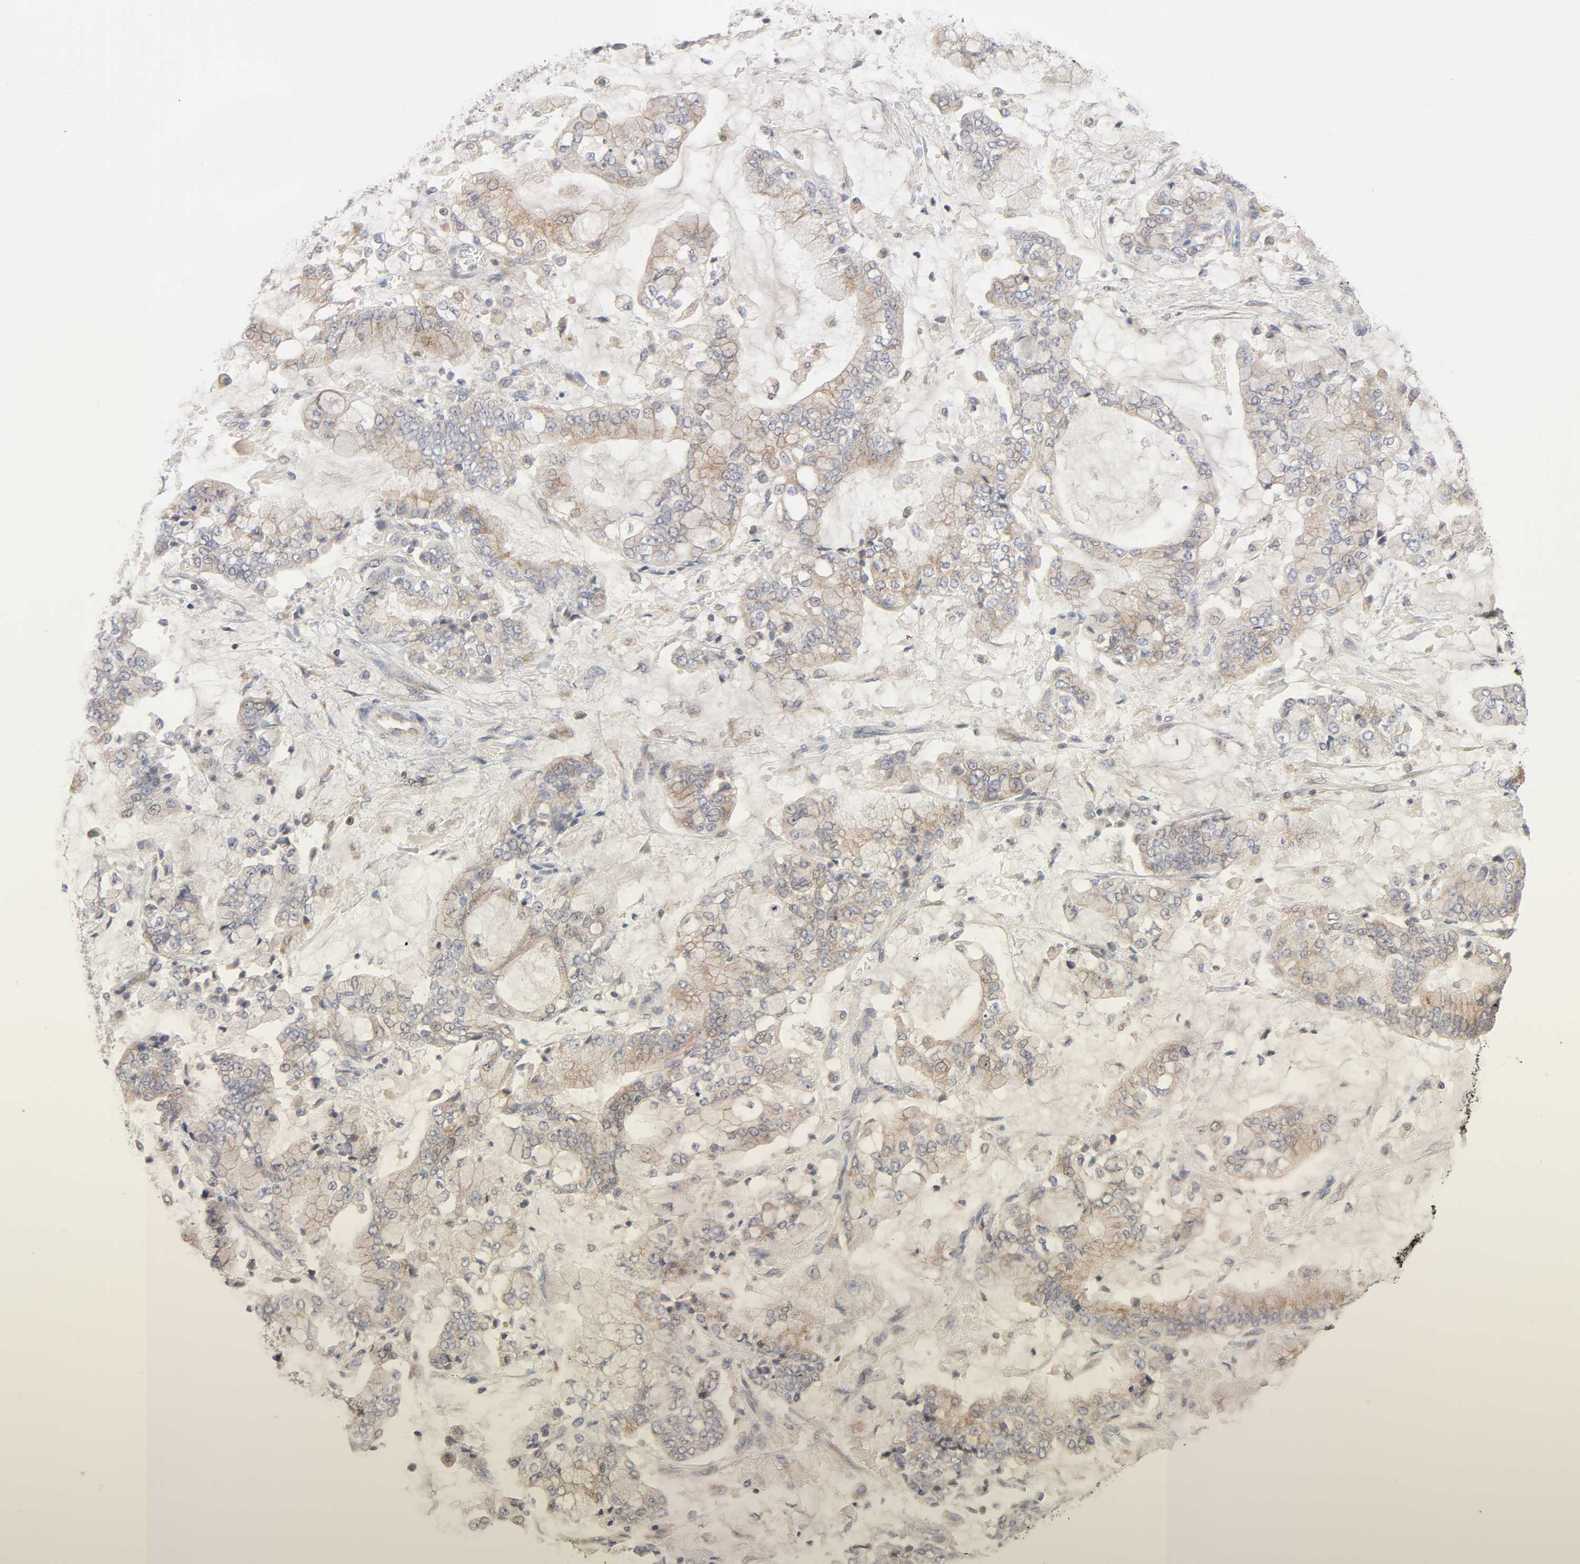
{"staining": {"intensity": "weak", "quantity": "25%-75%", "location": "cytoplasmic/membranous"}, "tissue": "stomach cancer", "cell_type": "Tumor cells", "image_type": "cancer", "snomed": [{"axis": "morphology", "description": "Normal tissue, NOS"}, {"axis": "morphology", "description": "Adenocarcinoma, NOS"}, {"axis": "topography", "description": "Stomach, upper"}, {"axis": "topography", "description": "Stomach"}], "caption": "Tumor cells demonstrate low levels of weak cytoplasmic/membranous positivity in about 25%-75% of cells in stomach cancer. Immunohistochemistry stains the protein in brown and the nuclei are stained blue.", "gene": "IL4R", "patient": {"sex": "male", "age": 76}}